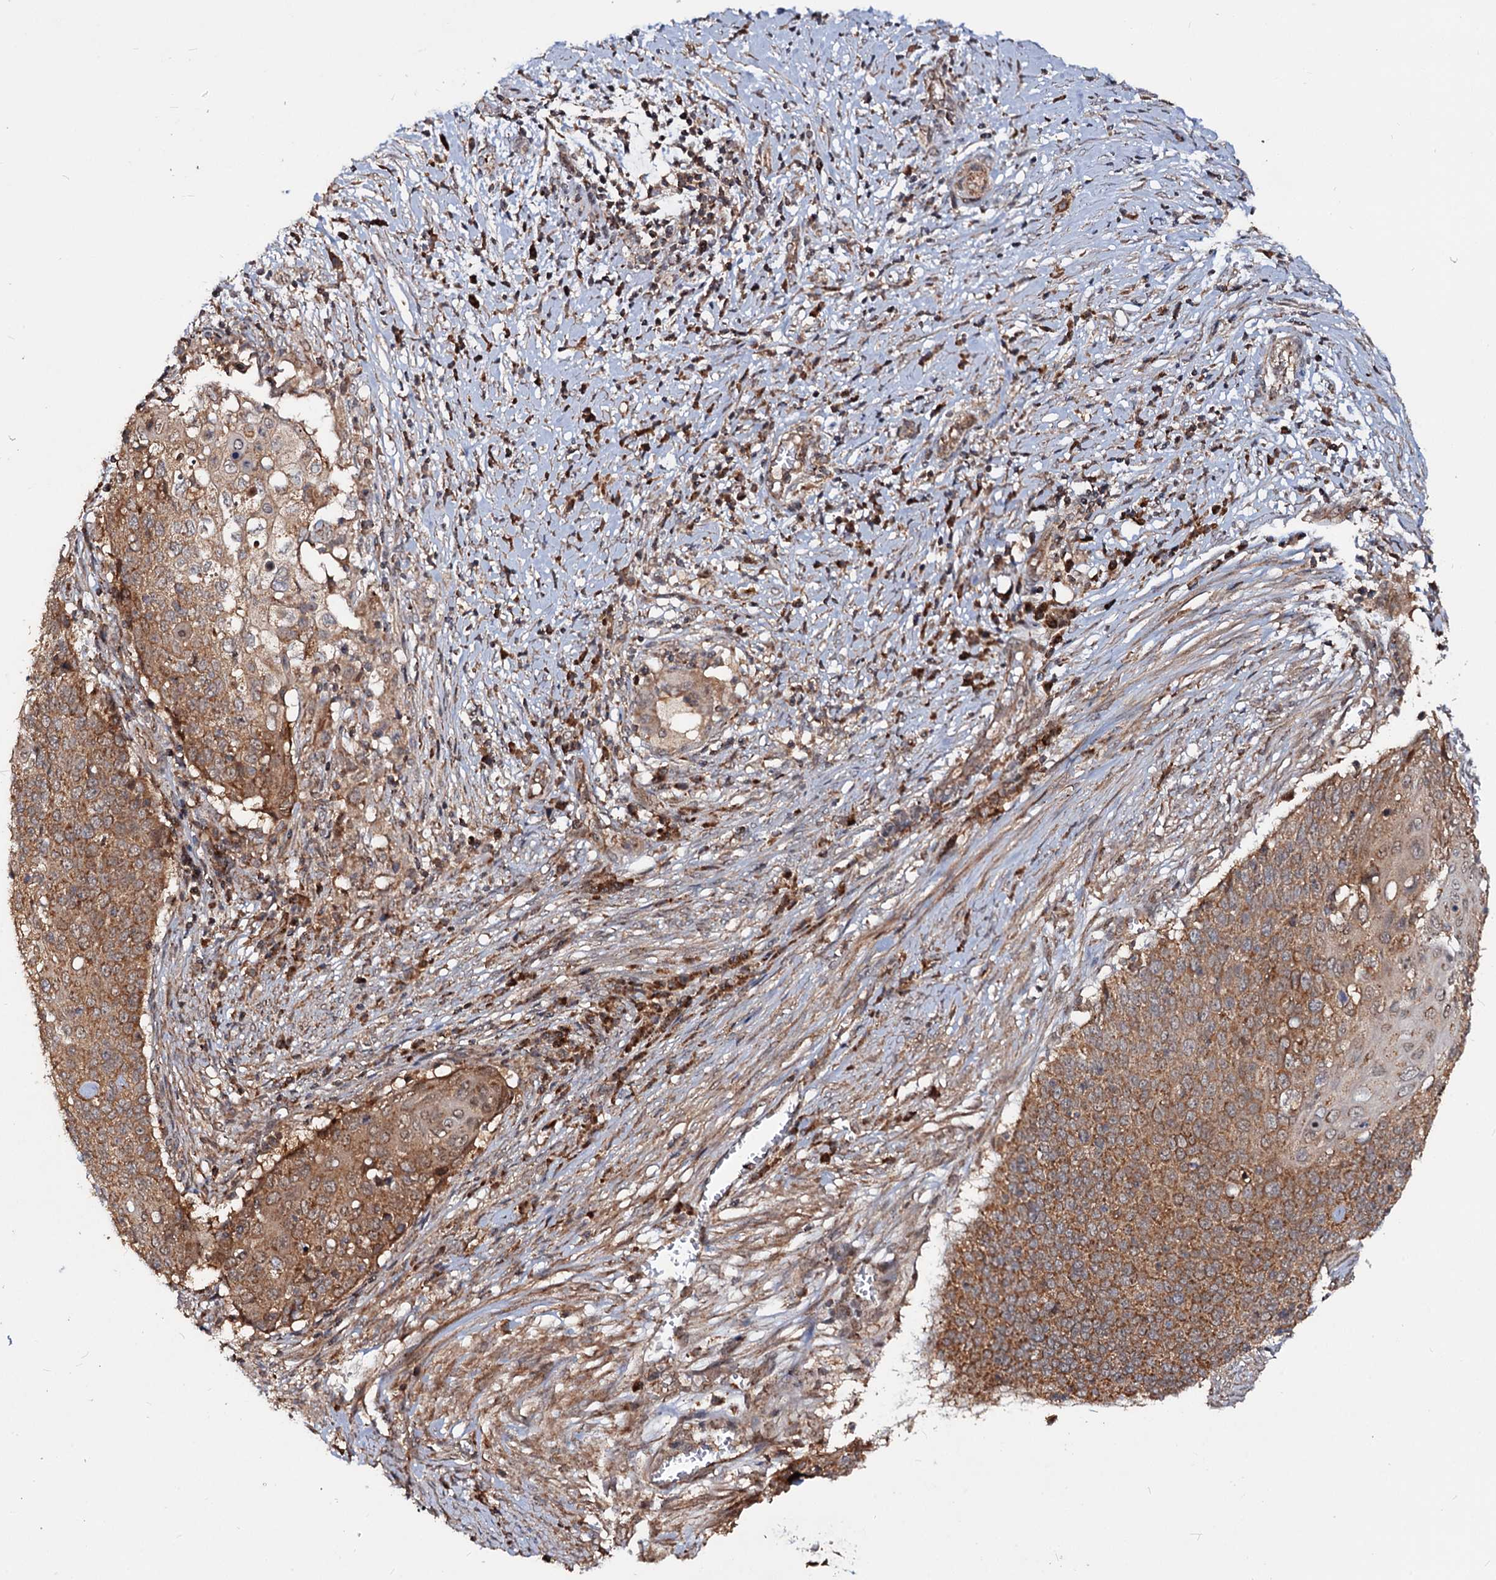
{"staining": {"intensity": "moderate", "quantity": ">75%", "location": "cytoplasmic/membranous"}, "tissue": "cervical cancer", "cell_type": "Tumor cells", "image_type": "cancer", "snomed": [{"axis": "morphology", "description": "Squamous cell carcinoma, NOS"}, {"axis": "topography", "description": "Cervix"}], "caption": "Immunohistochemical staining of human cervical cancer (squamous cell carcinoma) shows moderate cytoplasmic/membranous protein positivity in approximately >75% of tumor cells.", "gene": "CEP76", "patient": {"sex": "female", "age": 39}}